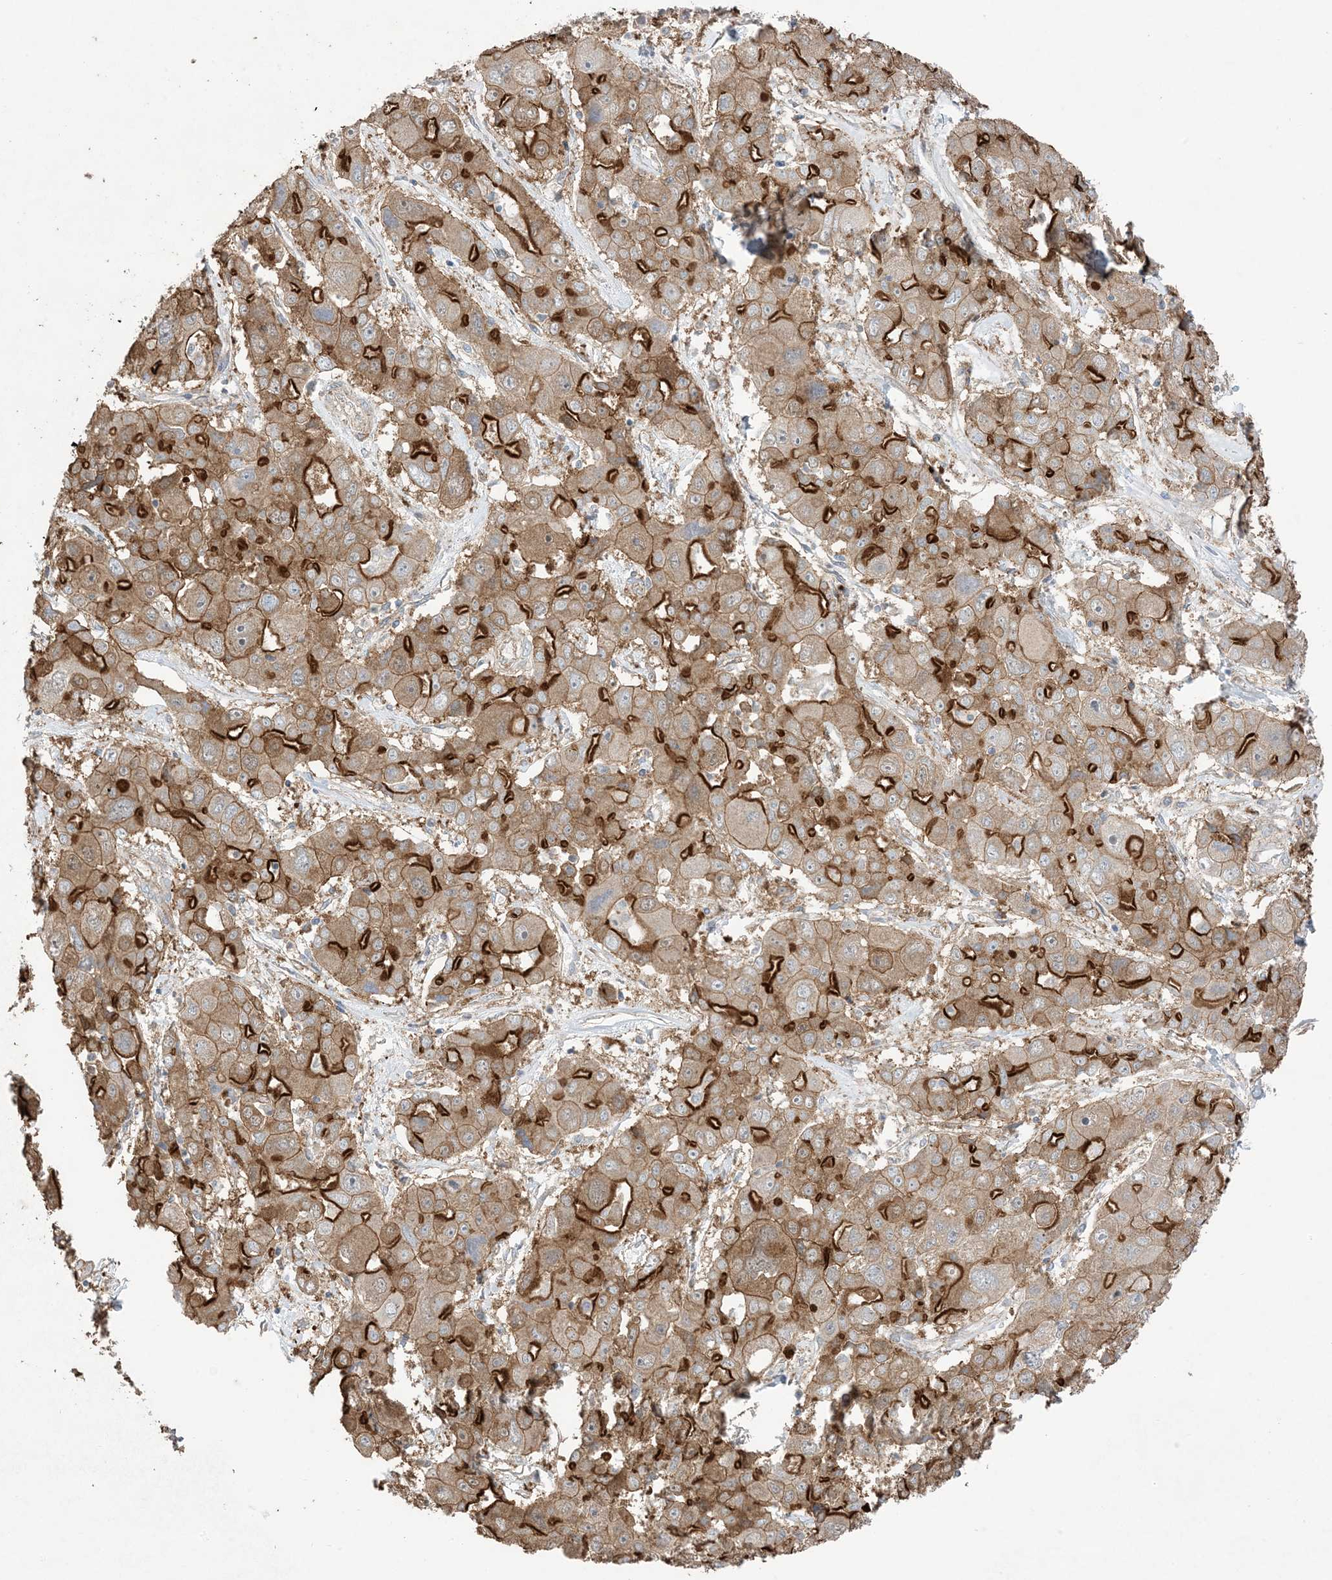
{"staining": {"intensity": "strong", "quantity": "25%-75%", "location": "cytoplasmic/membranous"}, "tissue": "liver cancer", "cell_type": "Tumor cells", "image_type": "cancer", "snomed": [{"axis": "morphology", "description": "Cholangiocarcinoma"}, {"axis": "topography", "description": "Liver"}], "caption": "Protein expression analysis of human cholangiocarcinoma (liver) reveals strong cytoplasmic/membranous staining in about 25%-75% of tumor cells.", "gene": "CCNY", "patient": {"sex": "male", "age": 67}}